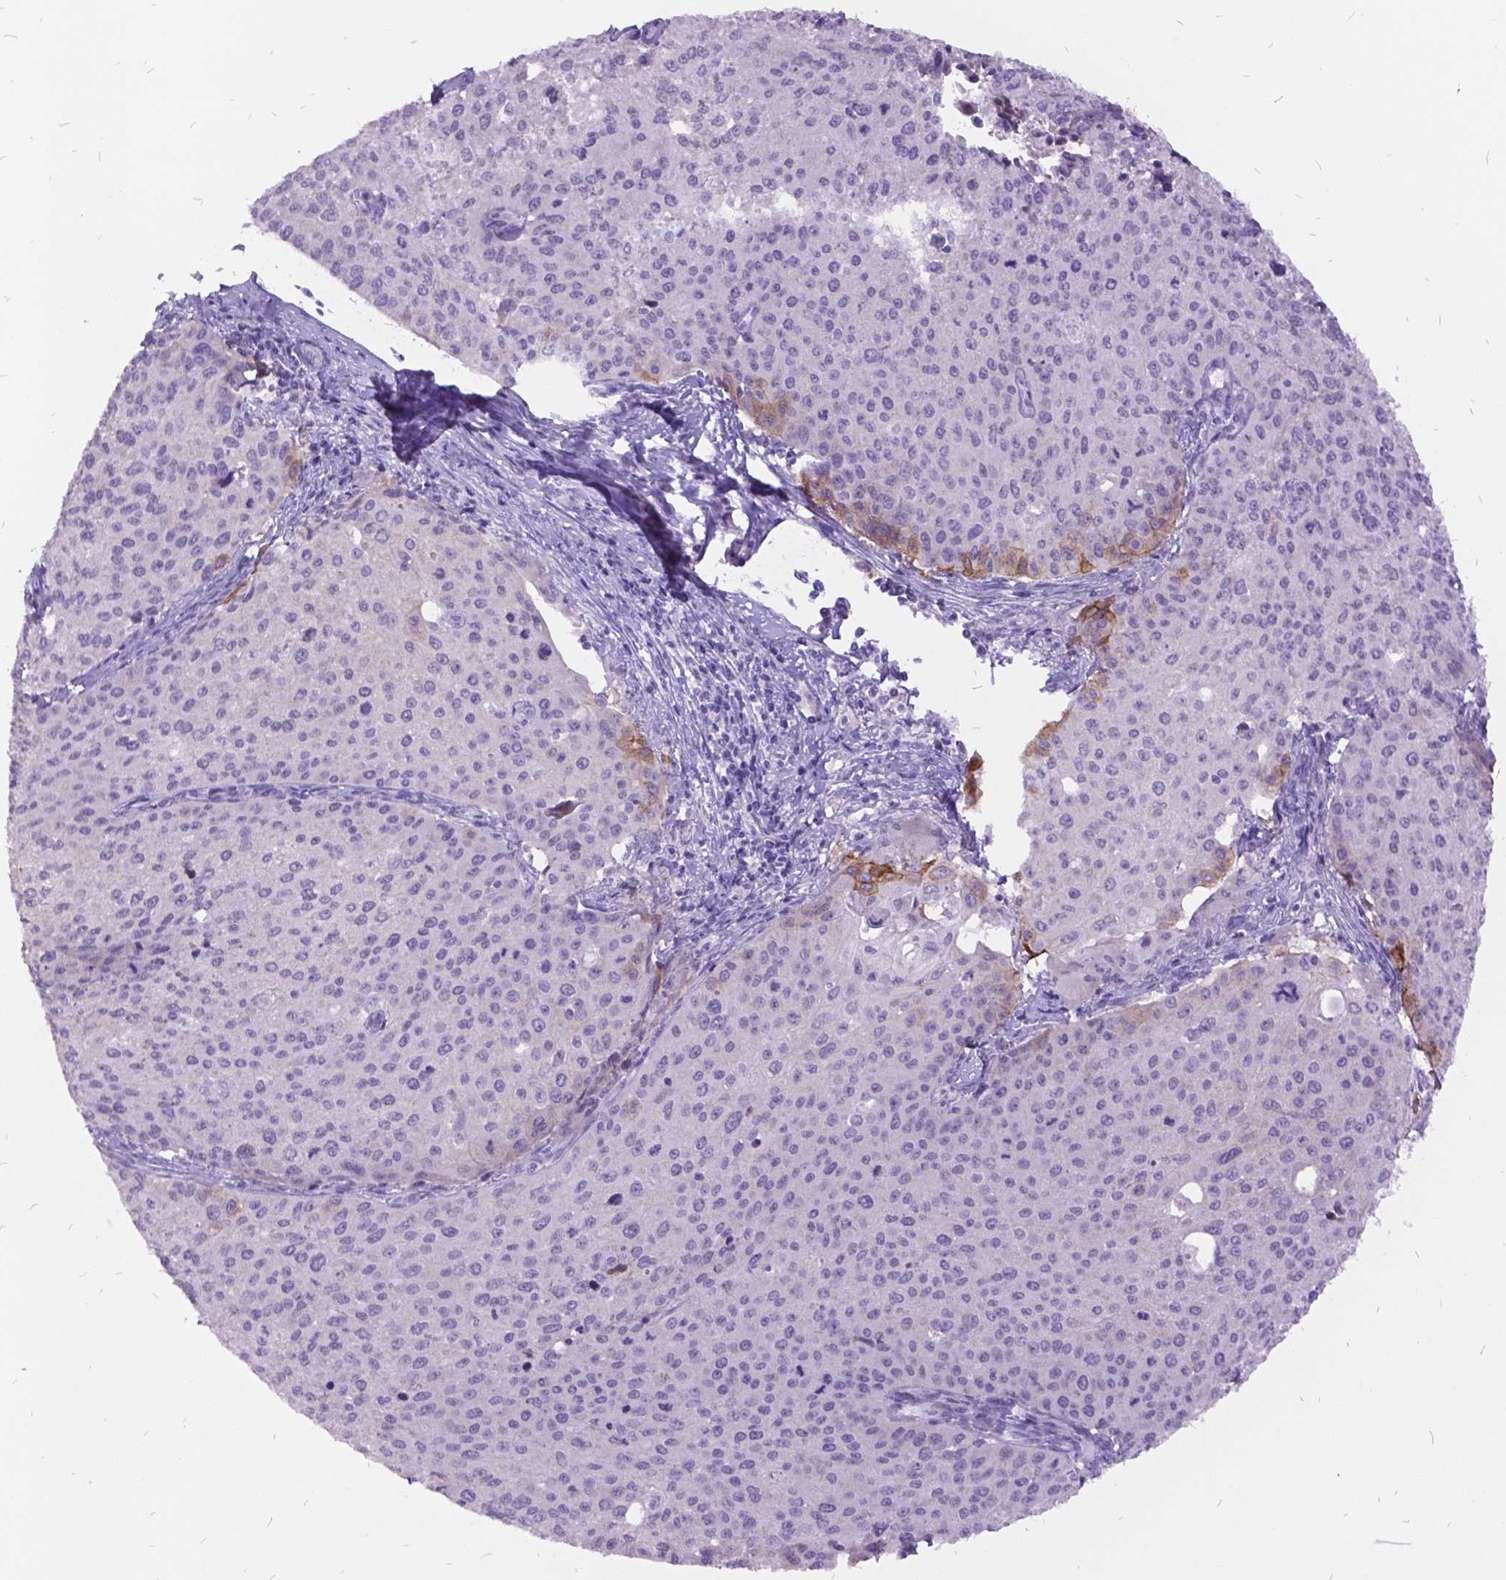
{"staining": {"intensity": "moderate", "quantity": "<25%", "location": "cytoplasmic/membranous"}, "tissue": "cervical cancer", "cell_type": "Tumor cells", "image_type": "cancer", "snomed": [{"axis": "morphology", "description": "Squamous cell carcinoma, NOS"}, {"axis": "topography", "description": "Cervix"}], "caption": "A brown stain highlights moderate cytoplasmic/membranous positivity of a protein in human squamous cell carcinoma (cervical) tumor cells.", "gene": "ITGB6", "patient": {"sex": "female", "age": 38}}